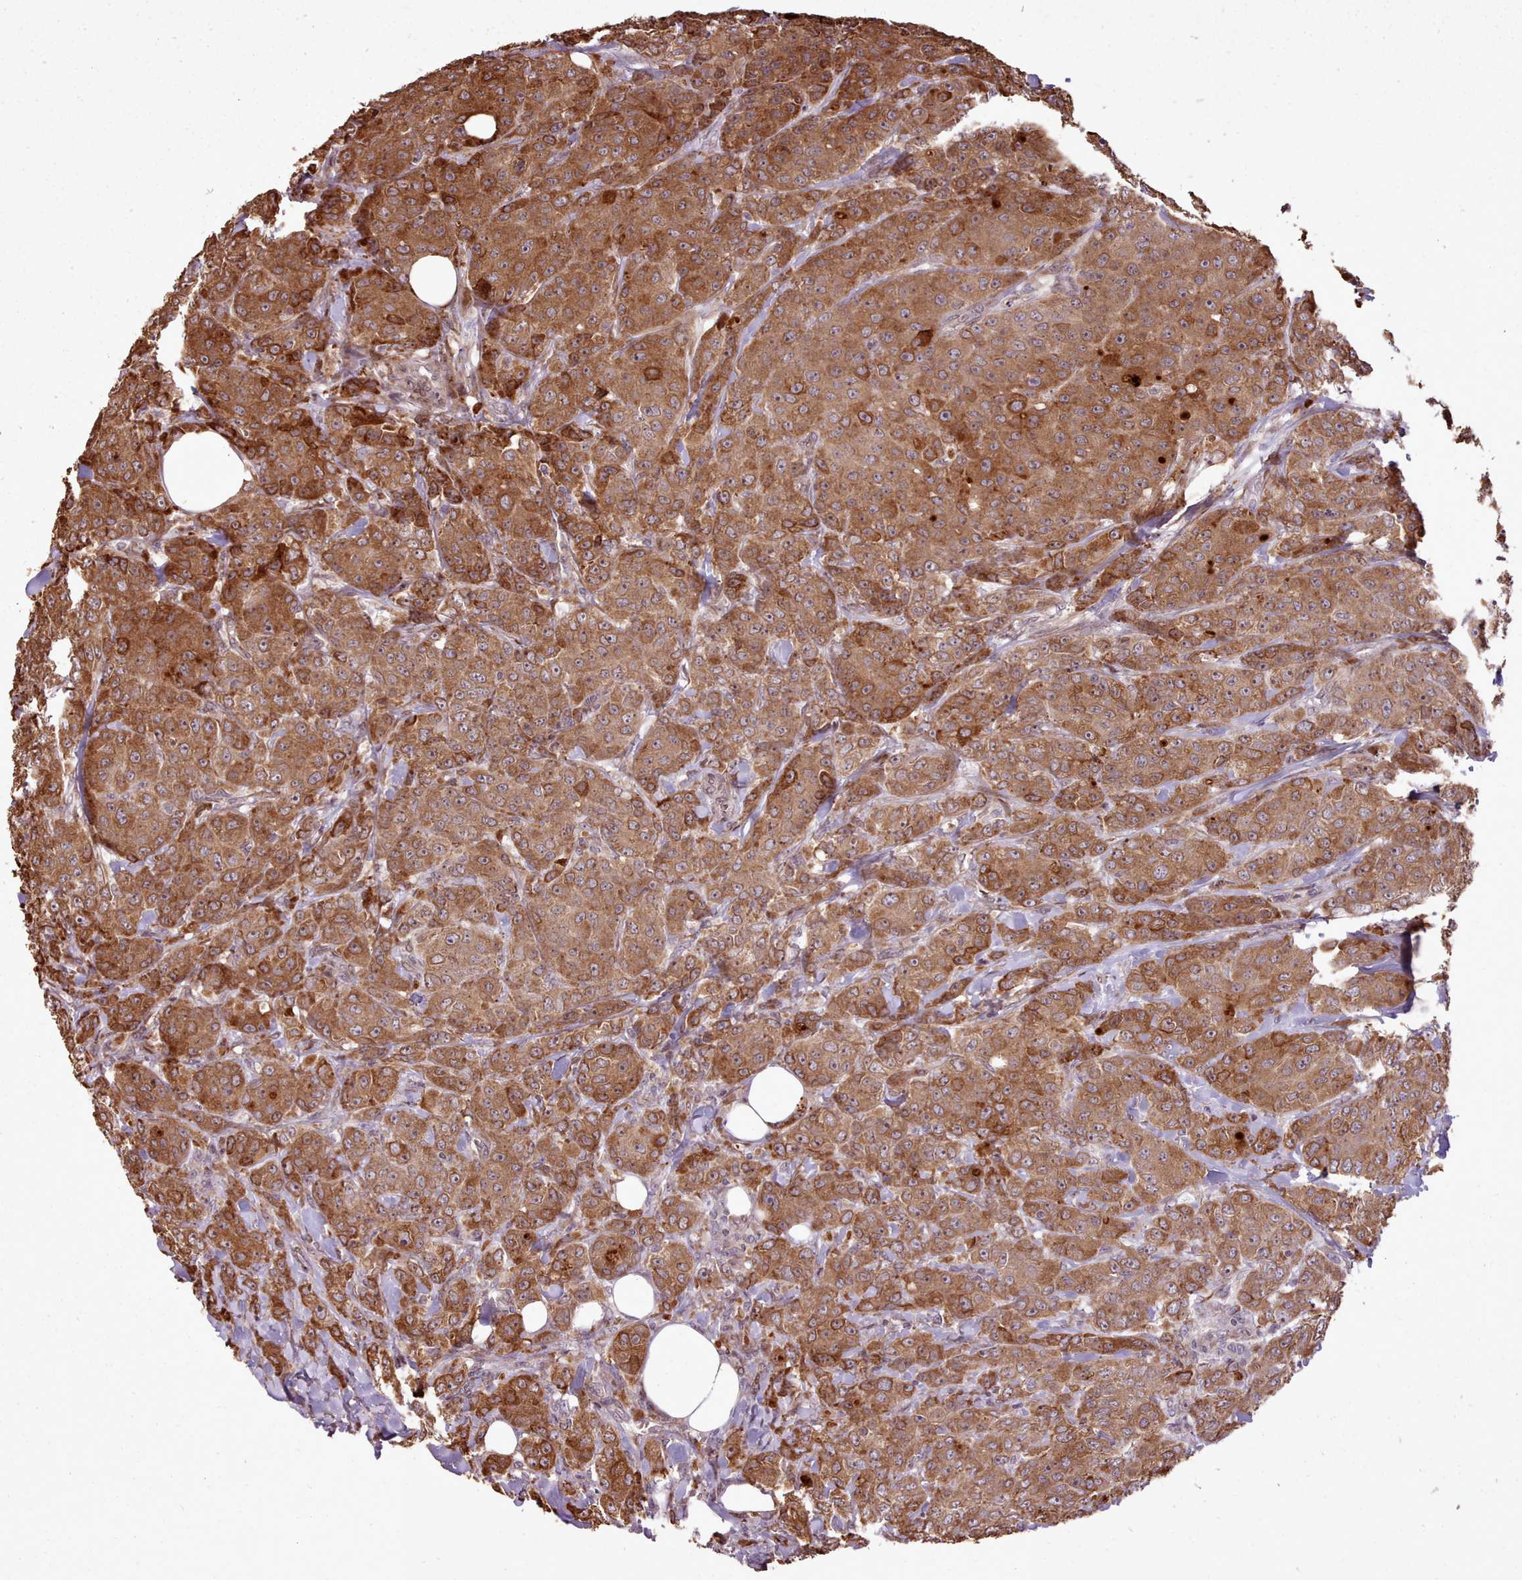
{"staining": {"intensity": "strong", "quantity": ">75%", "location": "cytoplasmic/membranous"}, "tissue": "breast cancer", "cell_type": "Tumor cells", "image_type": "cancer", "snomed": [{"axis": "morphology", "description": "Duct carcinoma"}, {"axis": "topography", "description": "Breast"}], "caption": "Immunohistochemistry (IHC) staining of intraductal carcinoma (breast), which demonstrates high levels of strong cytoplasmic/membranous expression in approximately >75% of tumor cells indicating strong cytoplasmic/membranous protein expression. The staining was performed using DAB (brown) for protein detection and nuclei were counterstained in hematoxylin (blue).", "gene": "CABP1", "patient": {"sex": "female", "age": 43}}